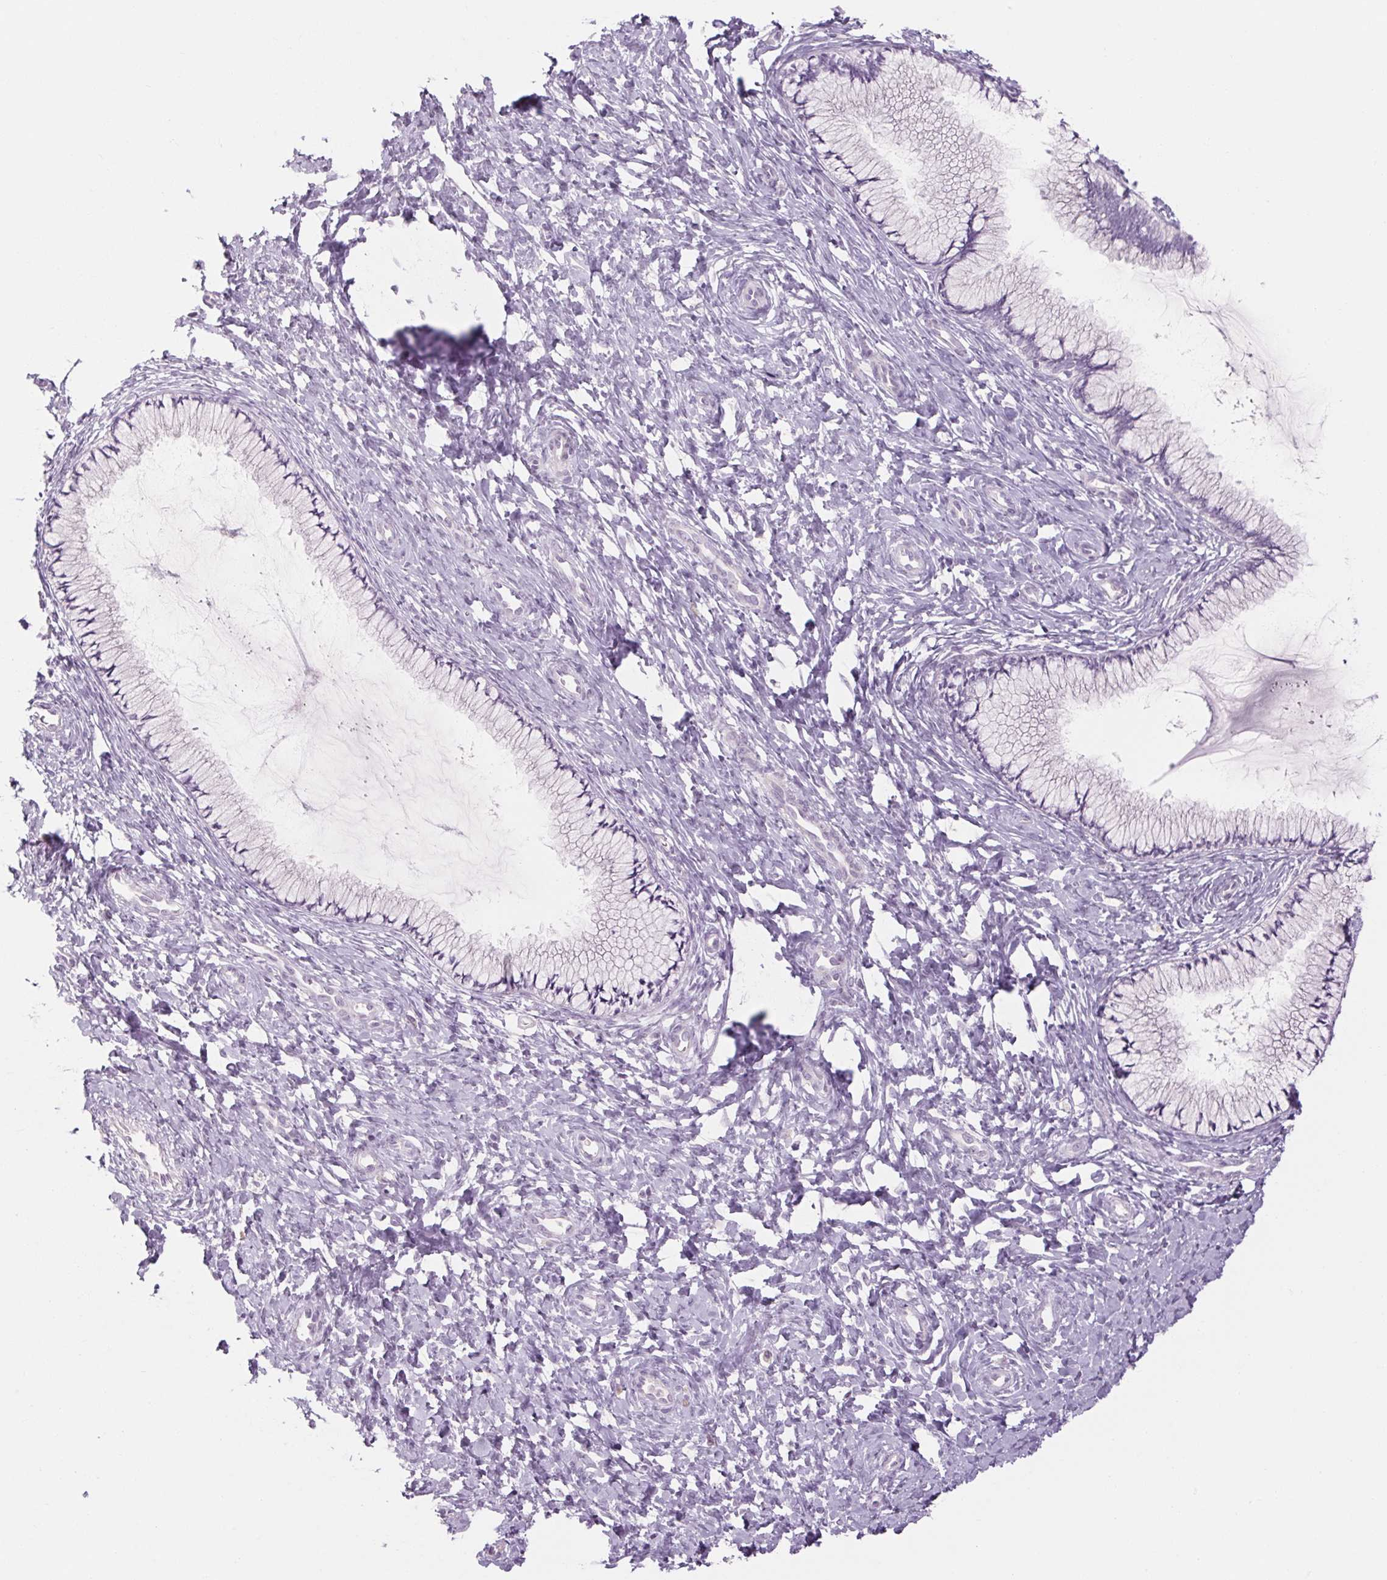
{"staining": {"intensity": "negative", "quantity": "none", "location": "none"}, "tissue": "cervix", "cell_type": "Glandular cells", "image_type": "normal", "snomed": [{"axis": "morphology", "description": "Normal tissue, NOS"}, {"axis": "topography", "description": "Cervix"}], "caption": "Immunohistochemistry image of unremarkable human cervix stained for a protein (brown), which reveals no expression in glandular cells.", "gene": "RPTN", "patient": {"sex": "female", "age": 37}}